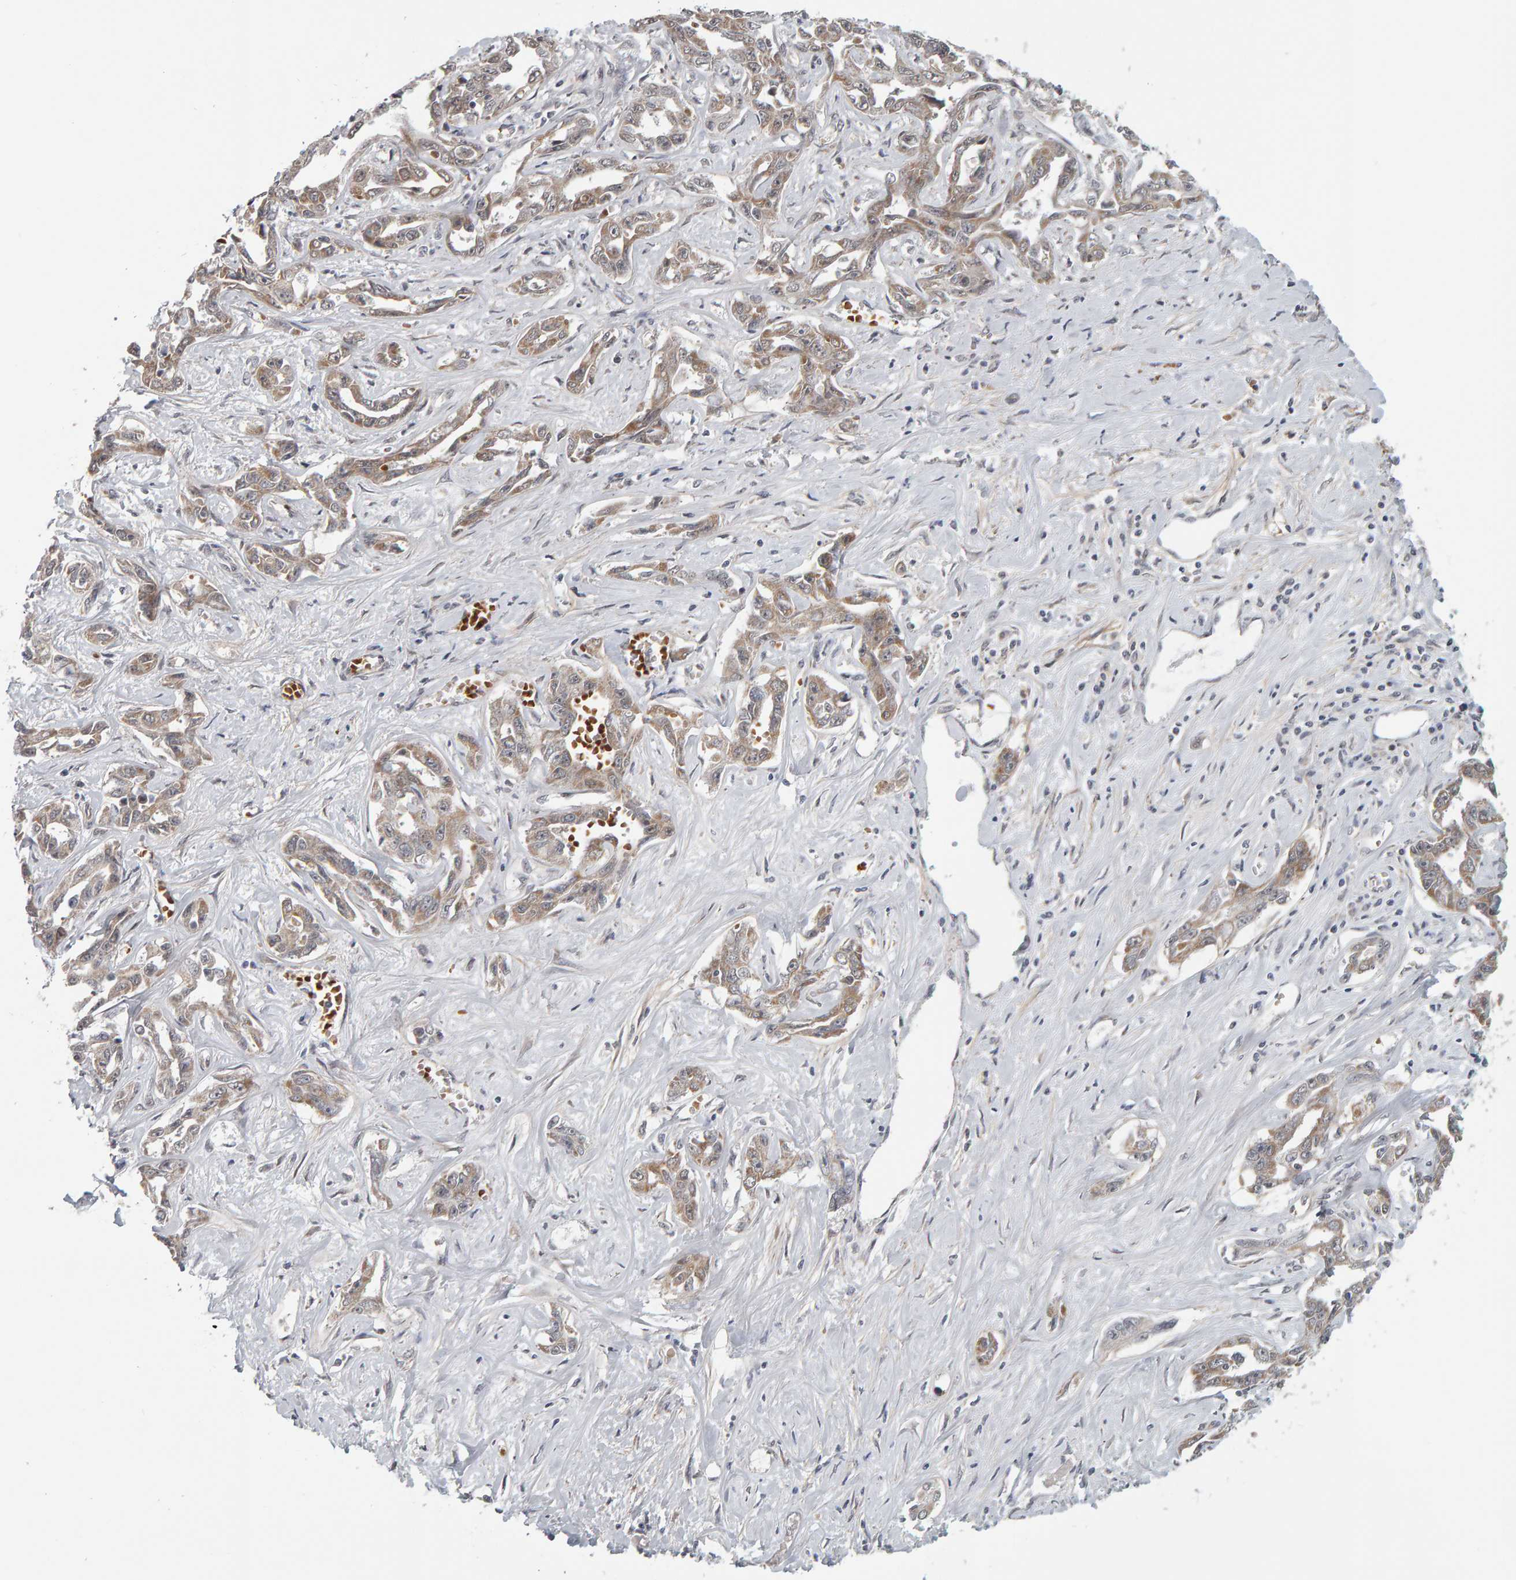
{"staining": {"intensity": "weak", "quantity": ">75%", "location": "cytoplasmic/membranous"}, "tissue": "liver cancer", "cell_type": "Tumor cells", "image_type": "cancer", "snomed": [{"axis": "morphology", "description": "Cholangiocarcinoma"}, {"axis": "topography", "description": "Liver"}], "caption": "Immunohistochemical staining of human liver cholangiocarcinoma reveals weak cytoplasmic/membranous protein positivity in about >75% of tumor cells.", "gene": "DAP3", "patient": {"sex": "male", "age": 59}}